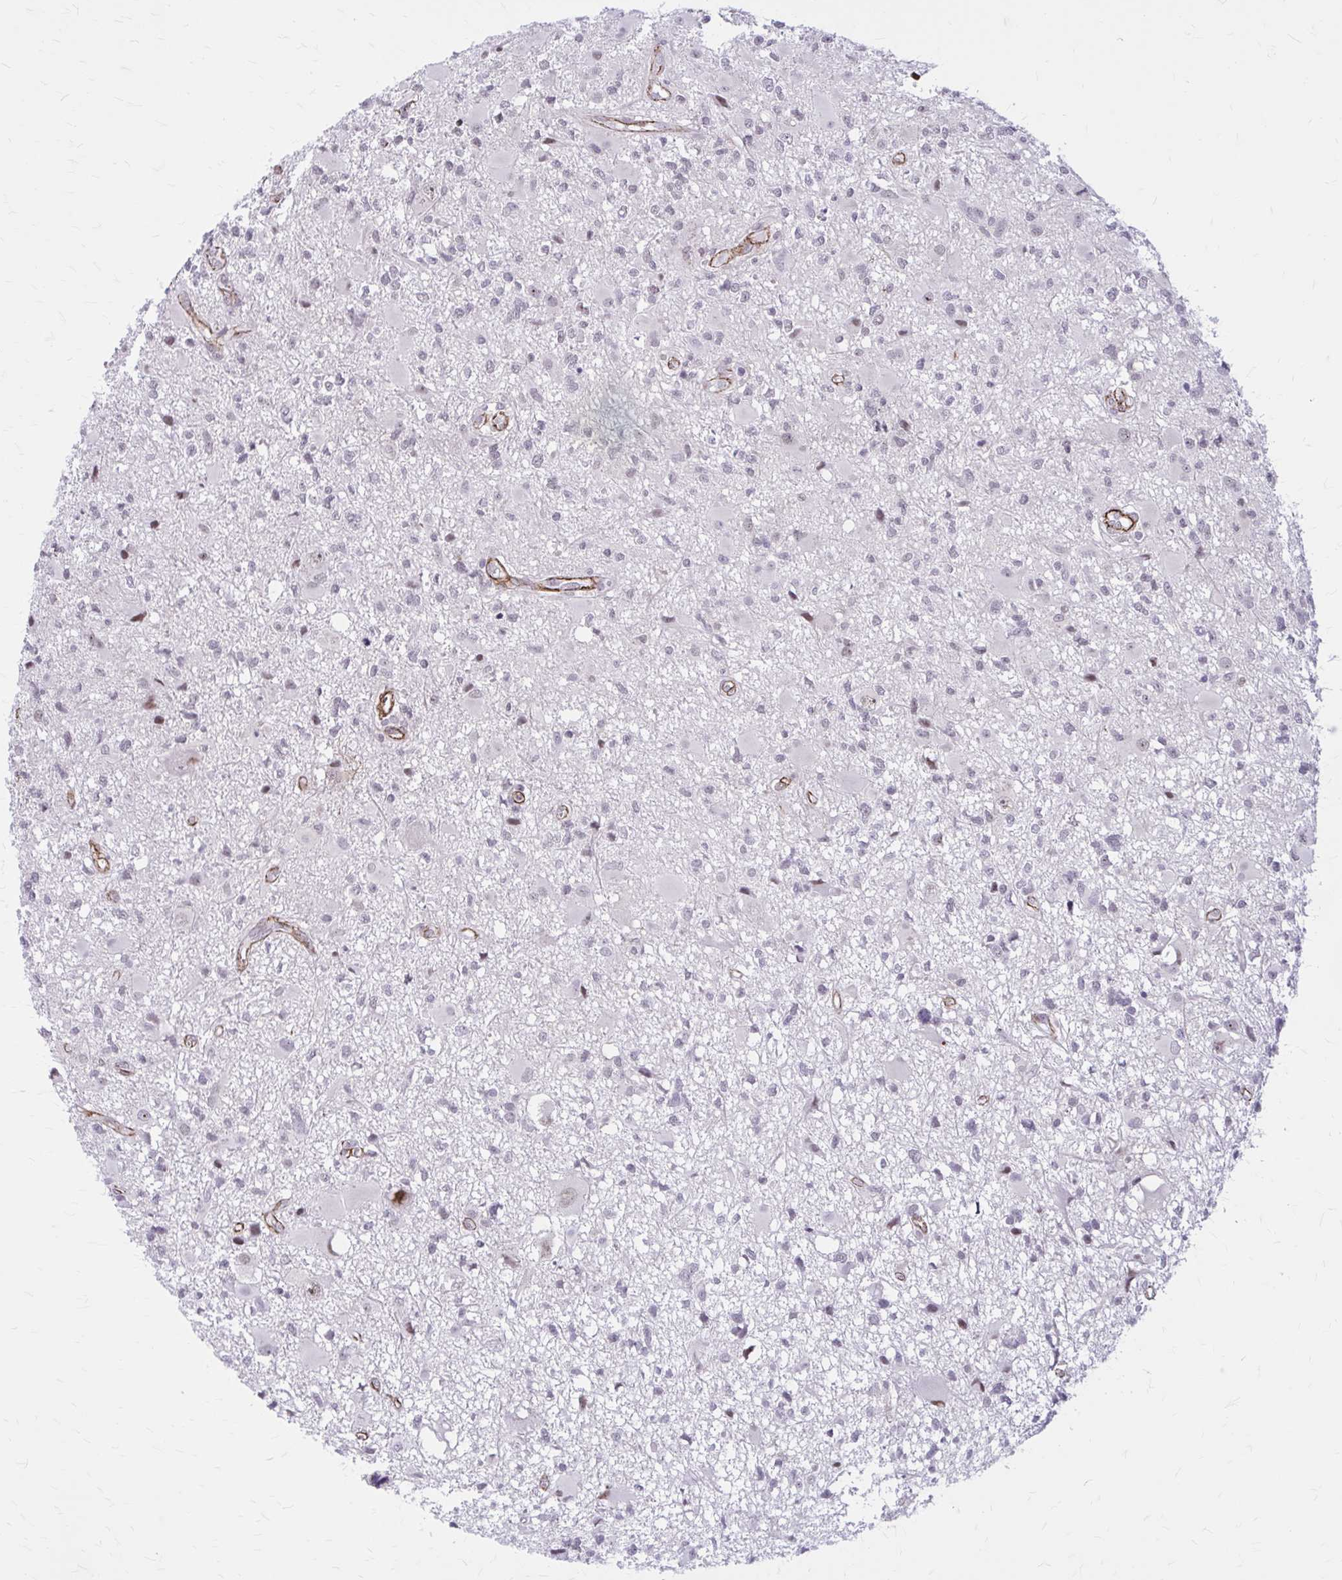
{"staining": {"intensity": "moderate", "quantity": "<25%", "location": "nuclear"}, "tissue": "glioma", "cell_type": "Tumor cells", "image_type": "cancer", "snomed": [{"axis": "morphology", "description": "Glioma, malignant, High grade"}, {"axis": "topography", "description": "Brain"}], "caption": "Immunohistochemical staining of malignant glioma (high-grade) shows low levels of moderate nuclear staining in about <25% of tumor cells. (Brightfield microscopy of DAB IHC at high magnification).", "gene": "NRBF2", "patient": {"sex": "male", "age": 54}}